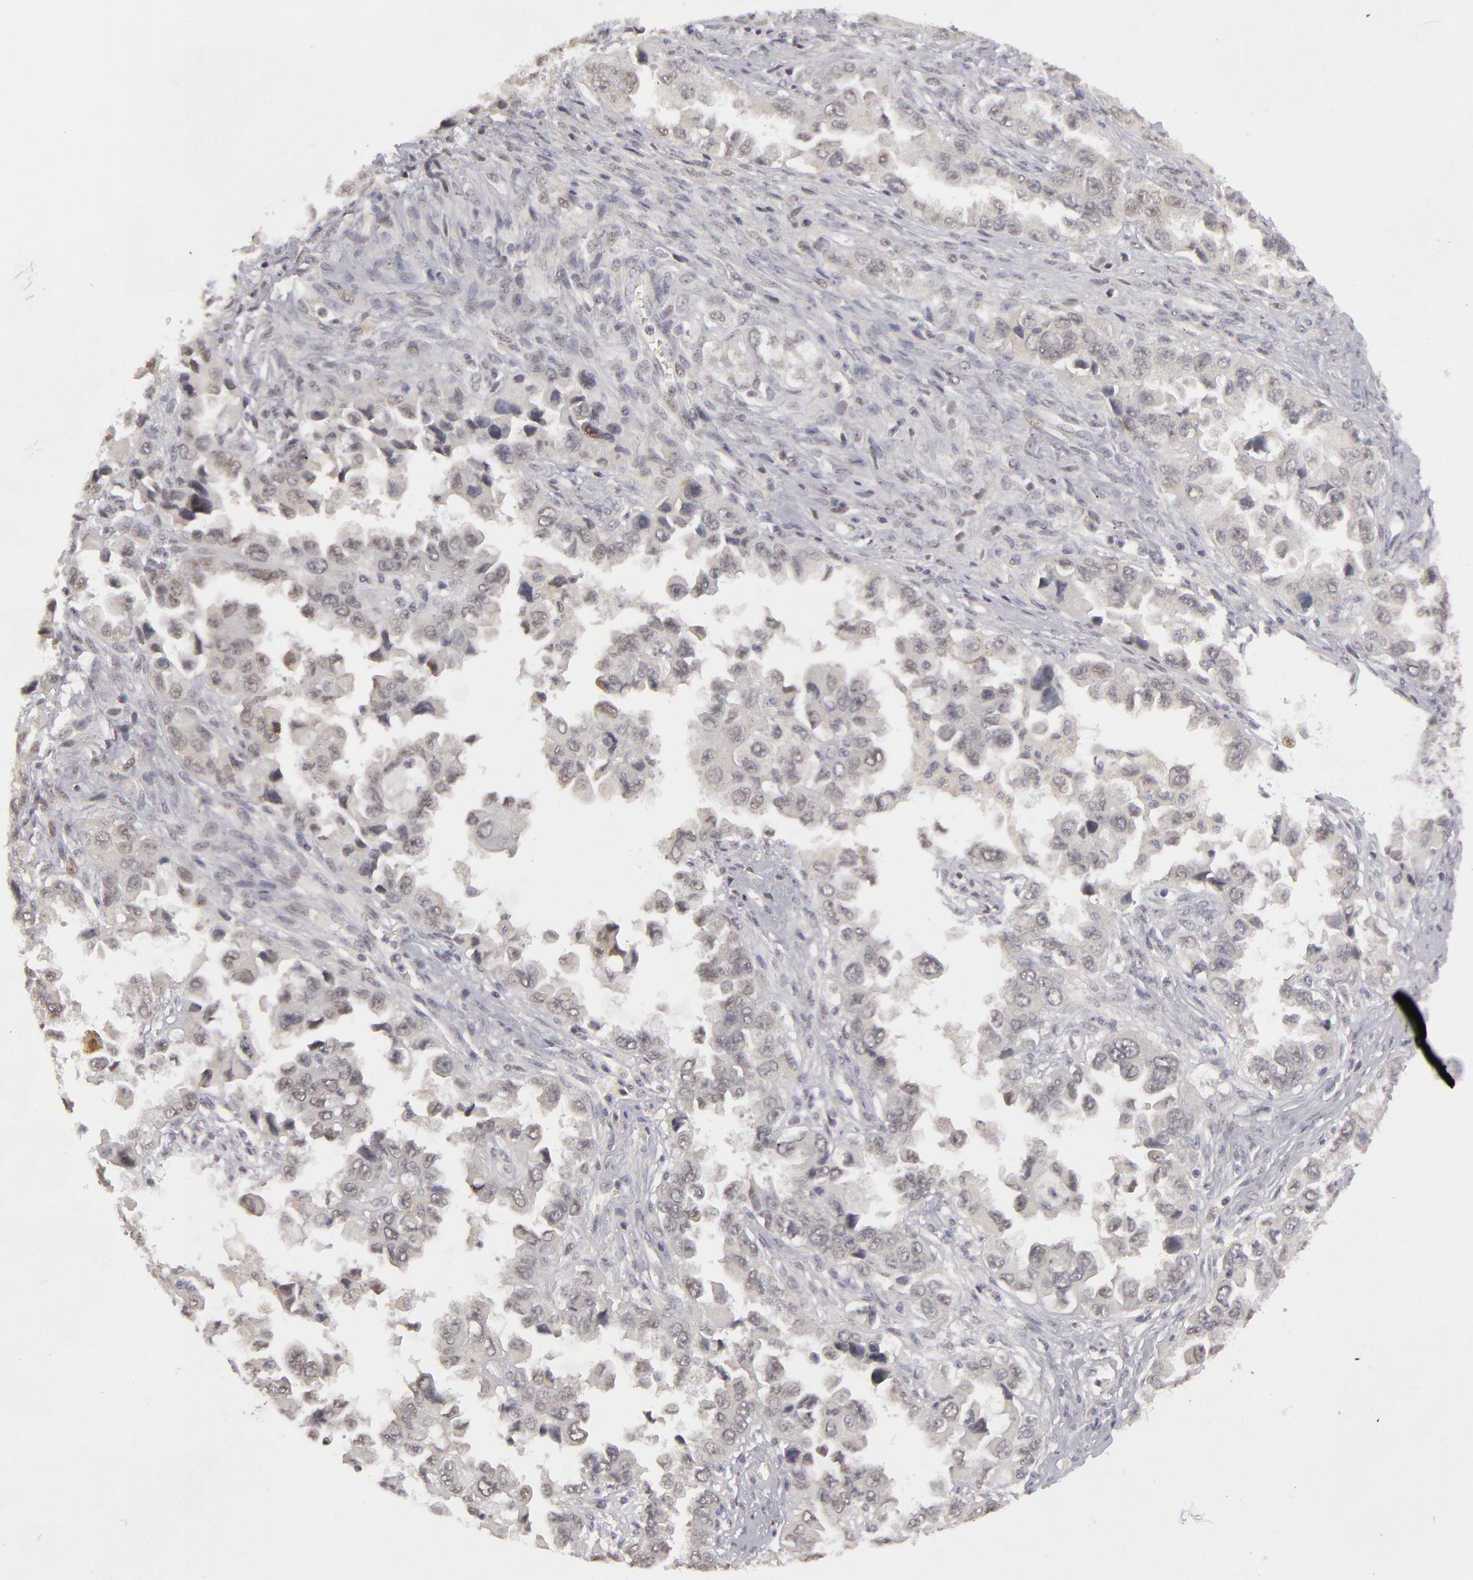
{"staining": {"intensity": "negative", "quantity": "none", "location": "none"}, "tissue": "ovarian cancer", "cell_type": "Tumor cells", "image_type": "cancer", "snomed": [{"axis": "morphology", "description": "Cystadenocarcinoma, serous, NOS"}, {"axis": "topography", "description": "Ovary"}], "caption": "Immunohistochemical staining of human ovarian cancer demonstrates no significant positivity in tumor cells.", "gene": "RRP7A", "patient": {"sex": "female", "age": 84}}